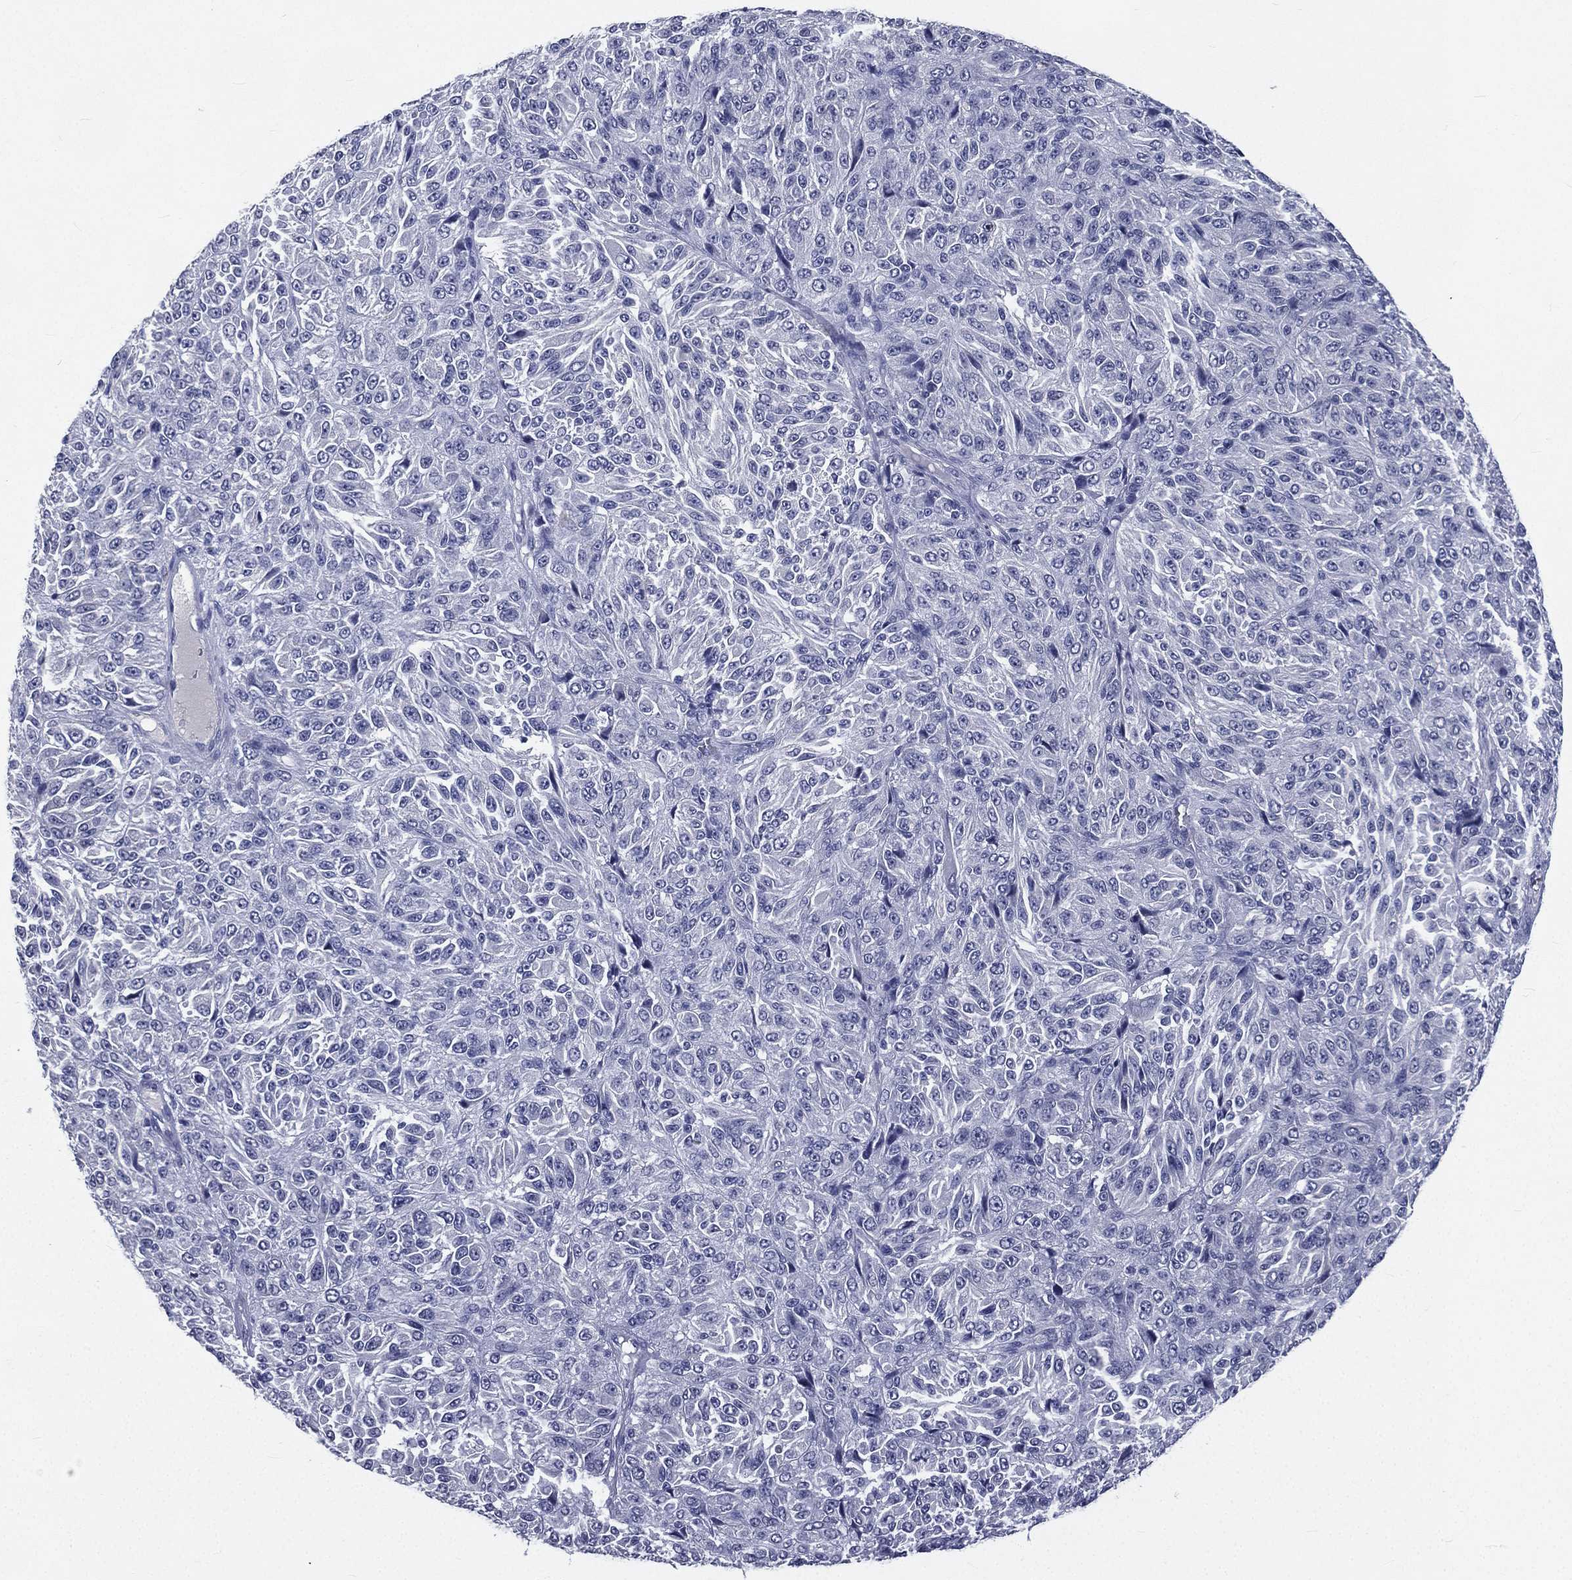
{"staining": {"intensity": "negative", "quantity": "none", "location": "none"}, "tissue": "melanoma", "cell_type": "Tumor cells", "image_type": "cancer", "snomed": [{"axis": "morphology", "description": "Malignant melanoma, Metastatic site"}, {"axis": "topography", "description": "Brain"}], "caption": "An image of malignant melanoma (metastatic site) stained for a protein shows no brown staining in tumor cells.", "gene": "IFT27", "patient": {"sex": "female", "age": 56}}